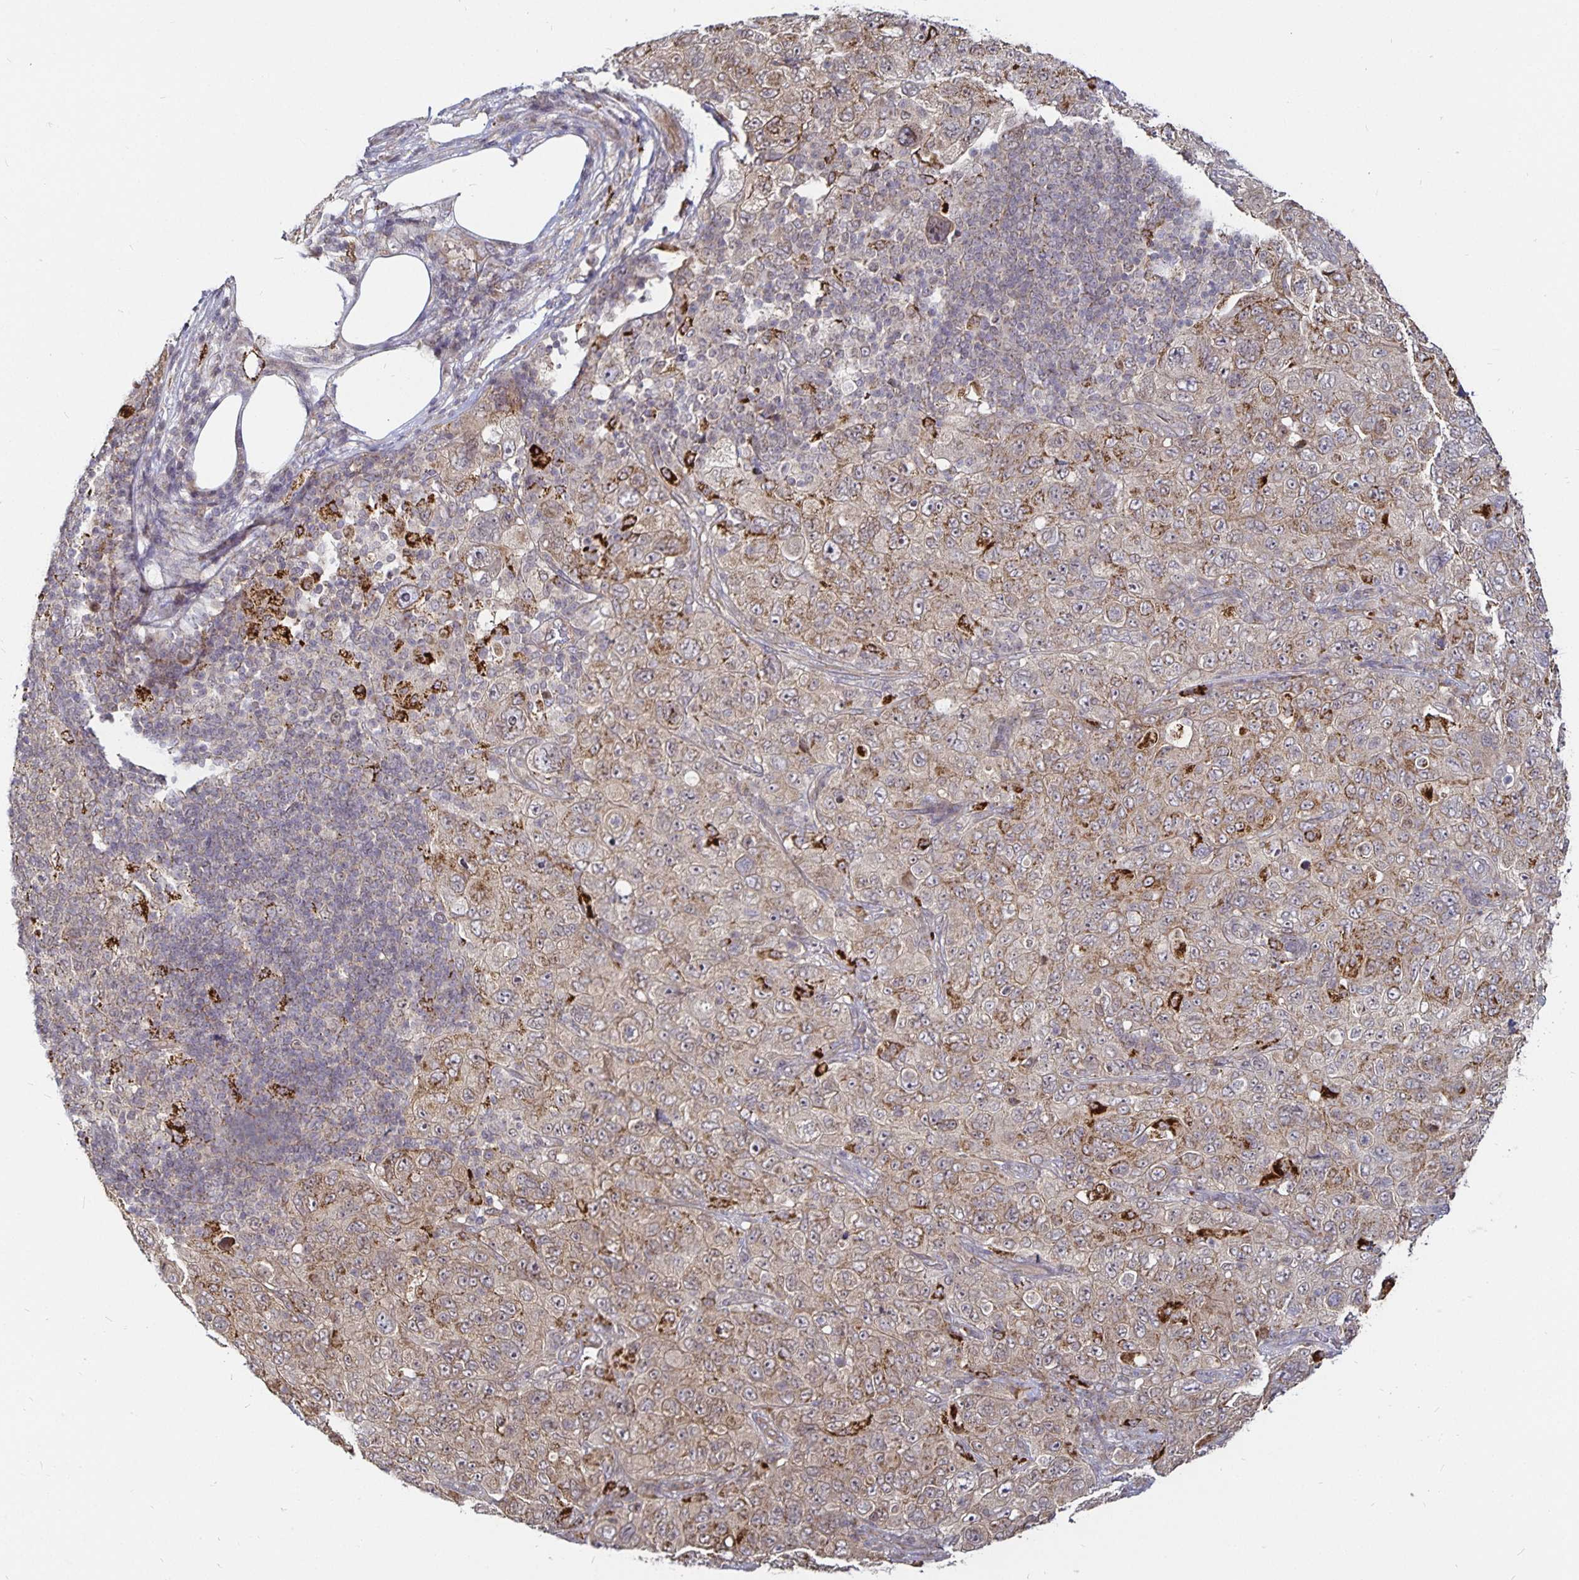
{"staining": {"intensity": "weak", "quantity": "25%-75%", "location": "cytoplasmic/membranous"}, "tissue": "pancreatic cancer", "cell_type": "Tumor cells", "image_type": "cancer", "snomed": [{"axis": "morphology", "description": "Adenocarcinoma, NOS"}, {"axis": "topography", "description": "Pancreas"}], "caption": "The immunohistochemical stain labels weak cytoplasmic/membranous positivity in tumor cells of pancreatic adenocarcinoma tissue.", "gene": "CYP27A1", "patient": {"sex": "male", "age": 68}}